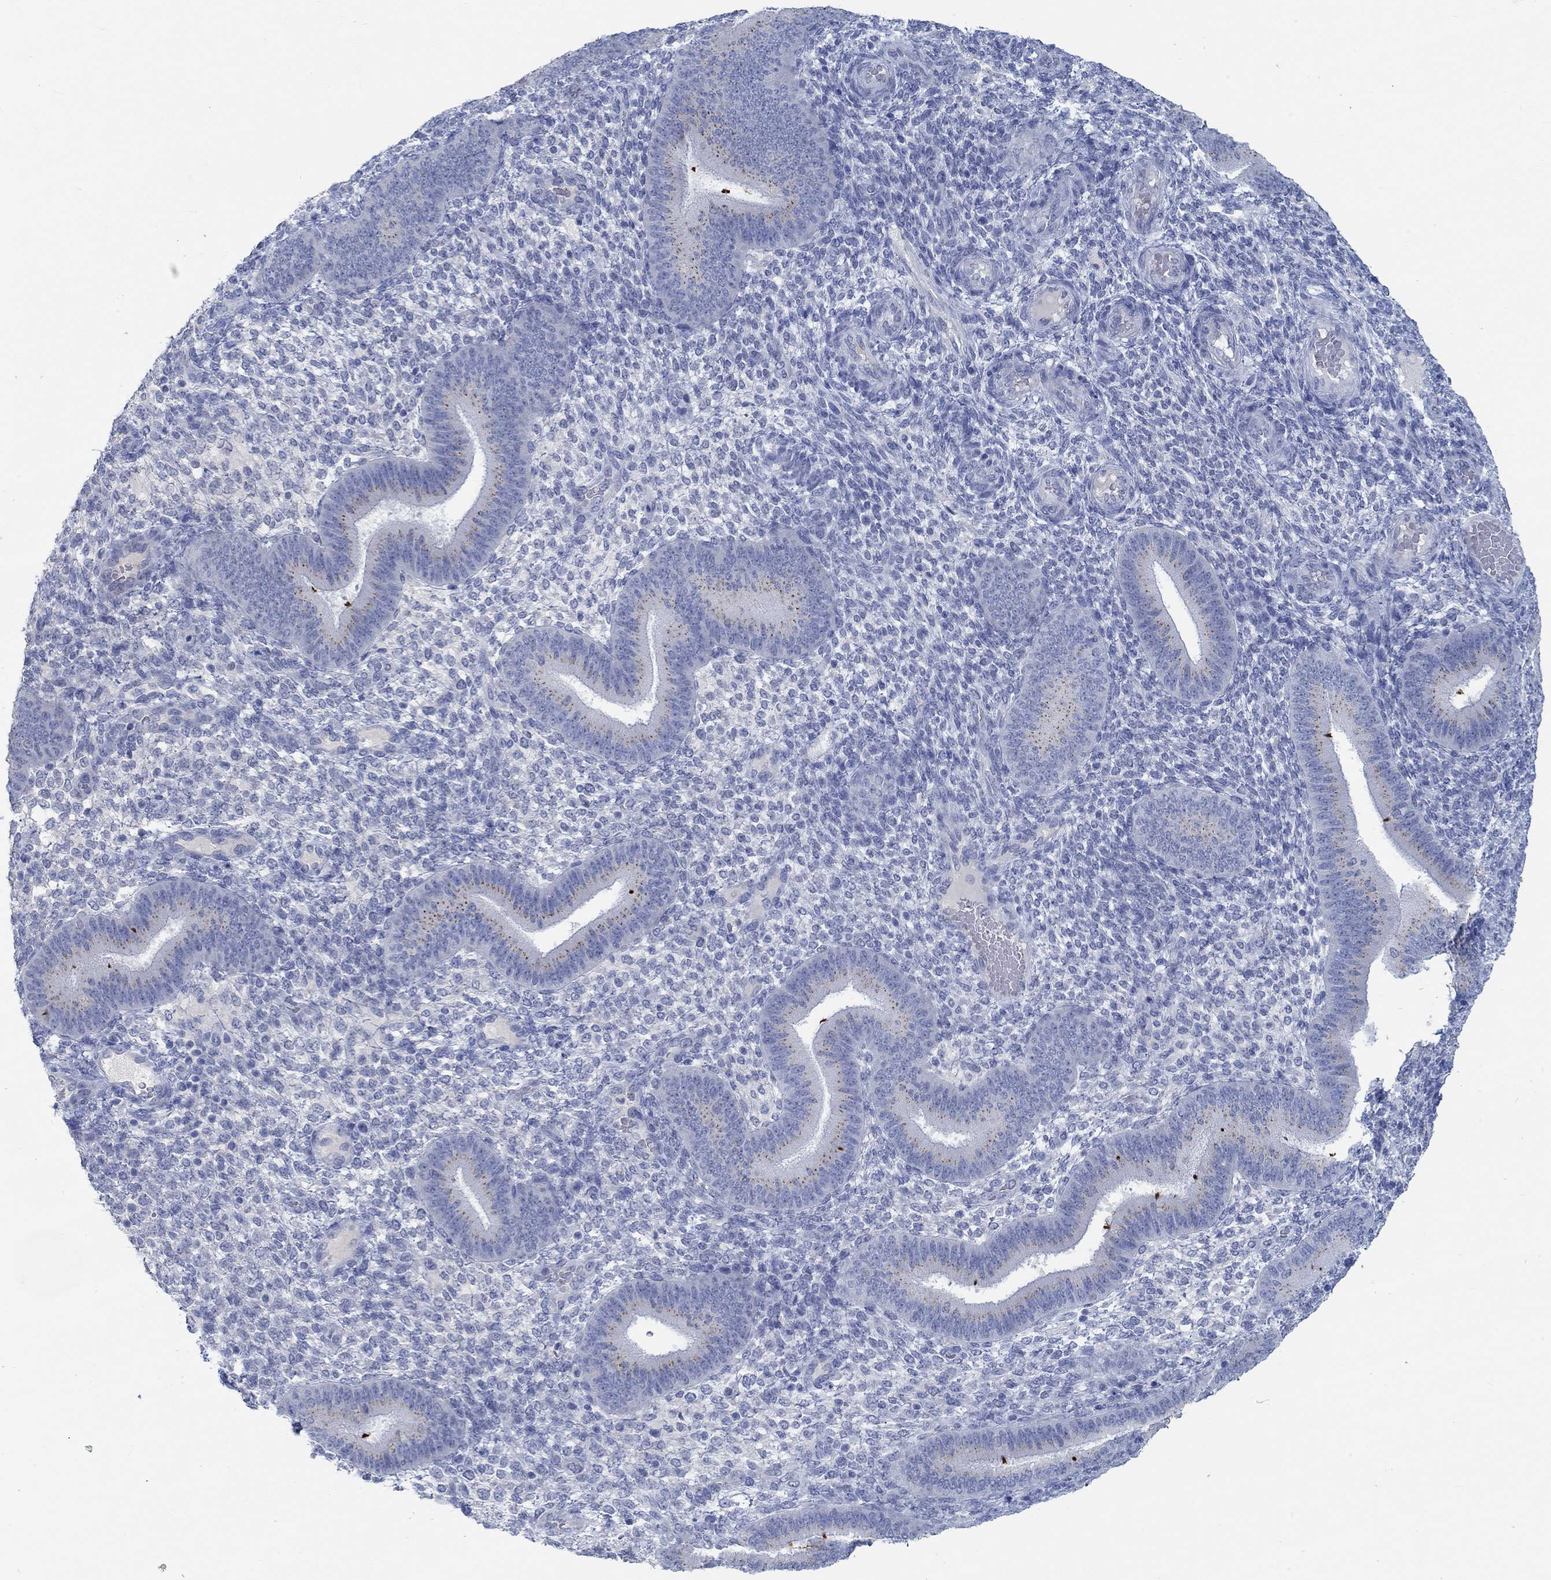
{"staining": {"intensity": "negative", "quantity": "none", "location": "none"}, "tissue": "endometrium", "cell_type": "Cells in endometrial stroma", "image_type": "normal", "snomed": [{"axis": "morphology", "description": "Normal tissue, NOS"}, {"axis": "topography", "description": "Endometrium"}], "caption": "IHC histopathology image of benign endometrium stained for a protein (brown), which shows no positivity in cells in endometrial stroma. (Stains: DAB immunohistochemistry (IHC) with hematoxylin counter stain, Microscopy: brightfield microscopy at high magnification).", "gene": "TEKT4", "patient": {"sex": "female", "age": 39}}